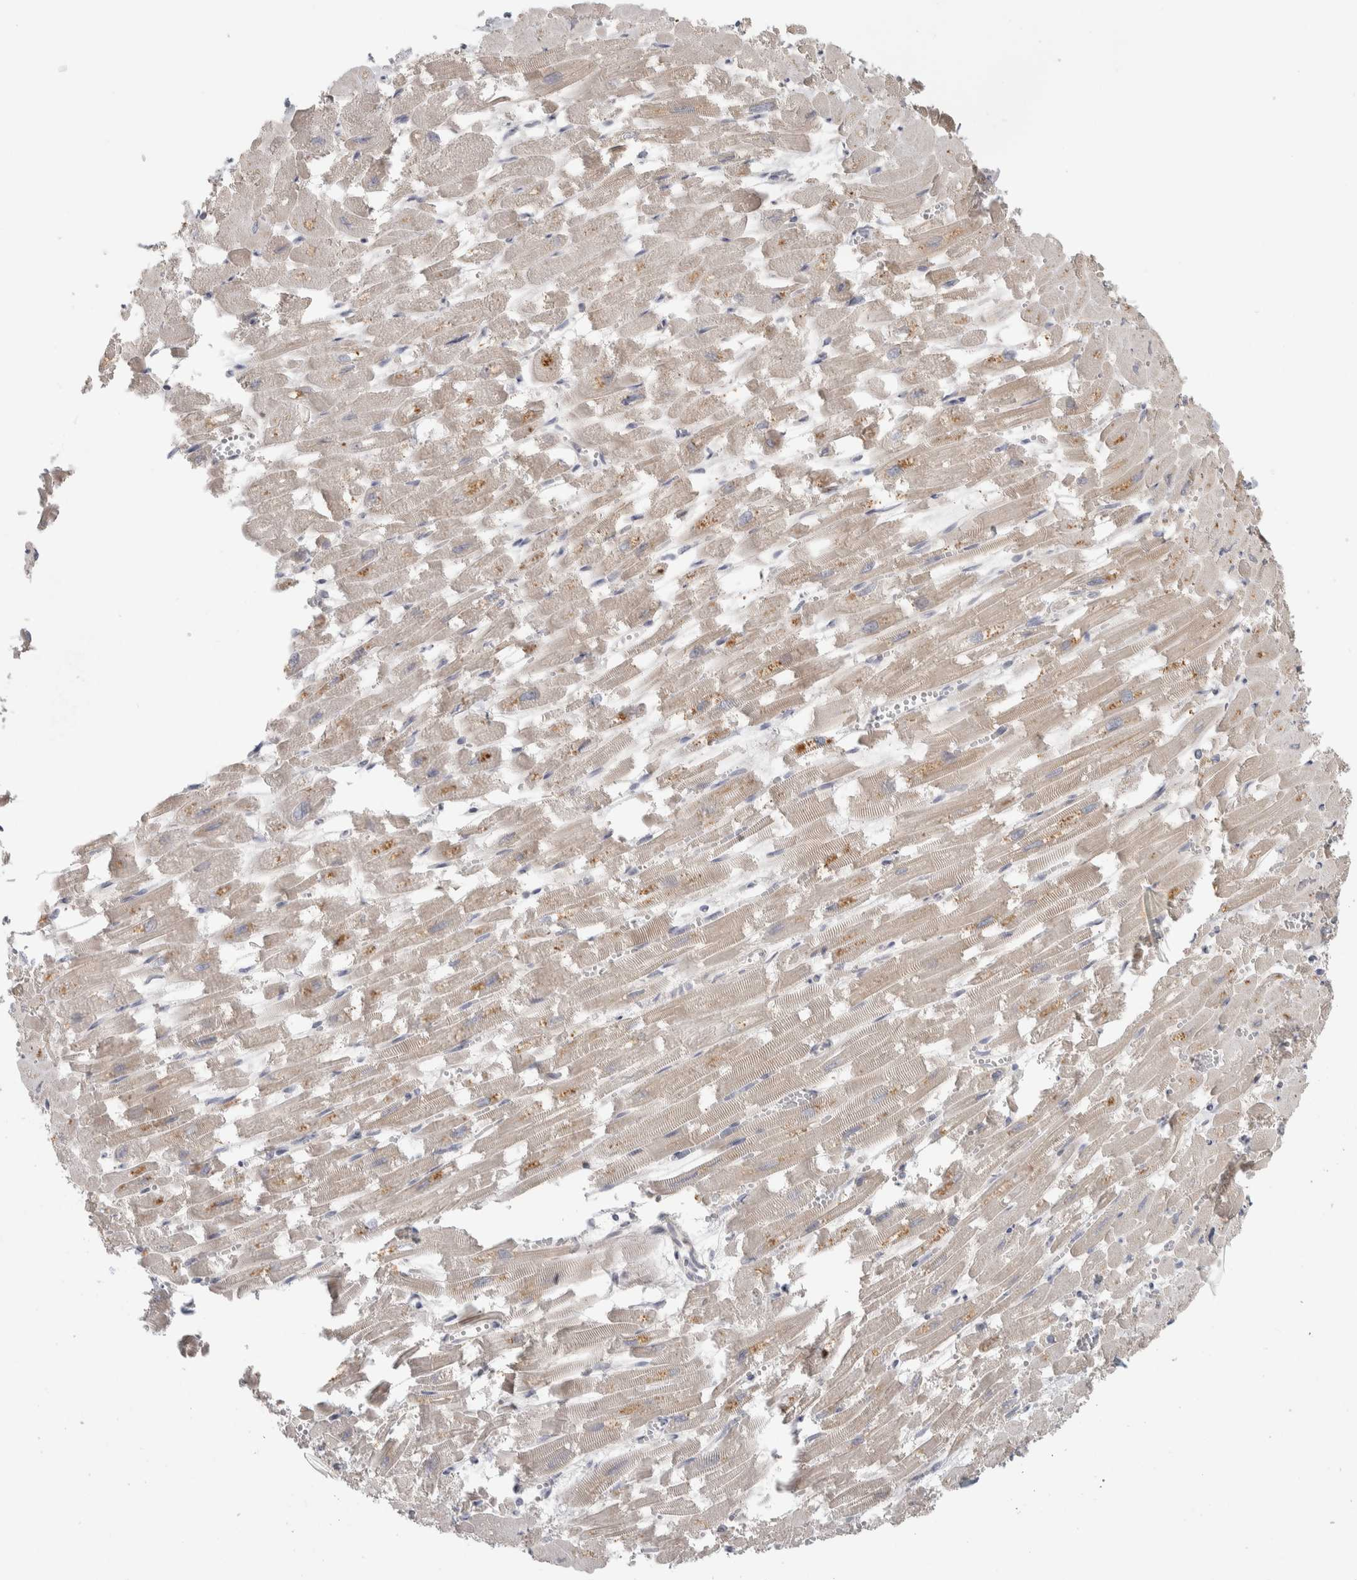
{"staining": {"intensity": "weak", "quantity": ">75%", "location": "cytoplasmic/membranous"}, "tissue": "heart muscle", "cell_type": "Cardiomyocytes", "image_type": "normal", "snomed": [{"axis": "morphology", "description": "Normal tissue, NOS"}, {"axis": "topography", "description": "Heart"}], "caption": "This is a micrograph of IHC staining of unremarkable heart muscle, which shows weak staining in the cytoplasmic/membranous of cardiomyocytes.", "gene": "DCXR", "patient": {"sex": "male", "age": 54}}